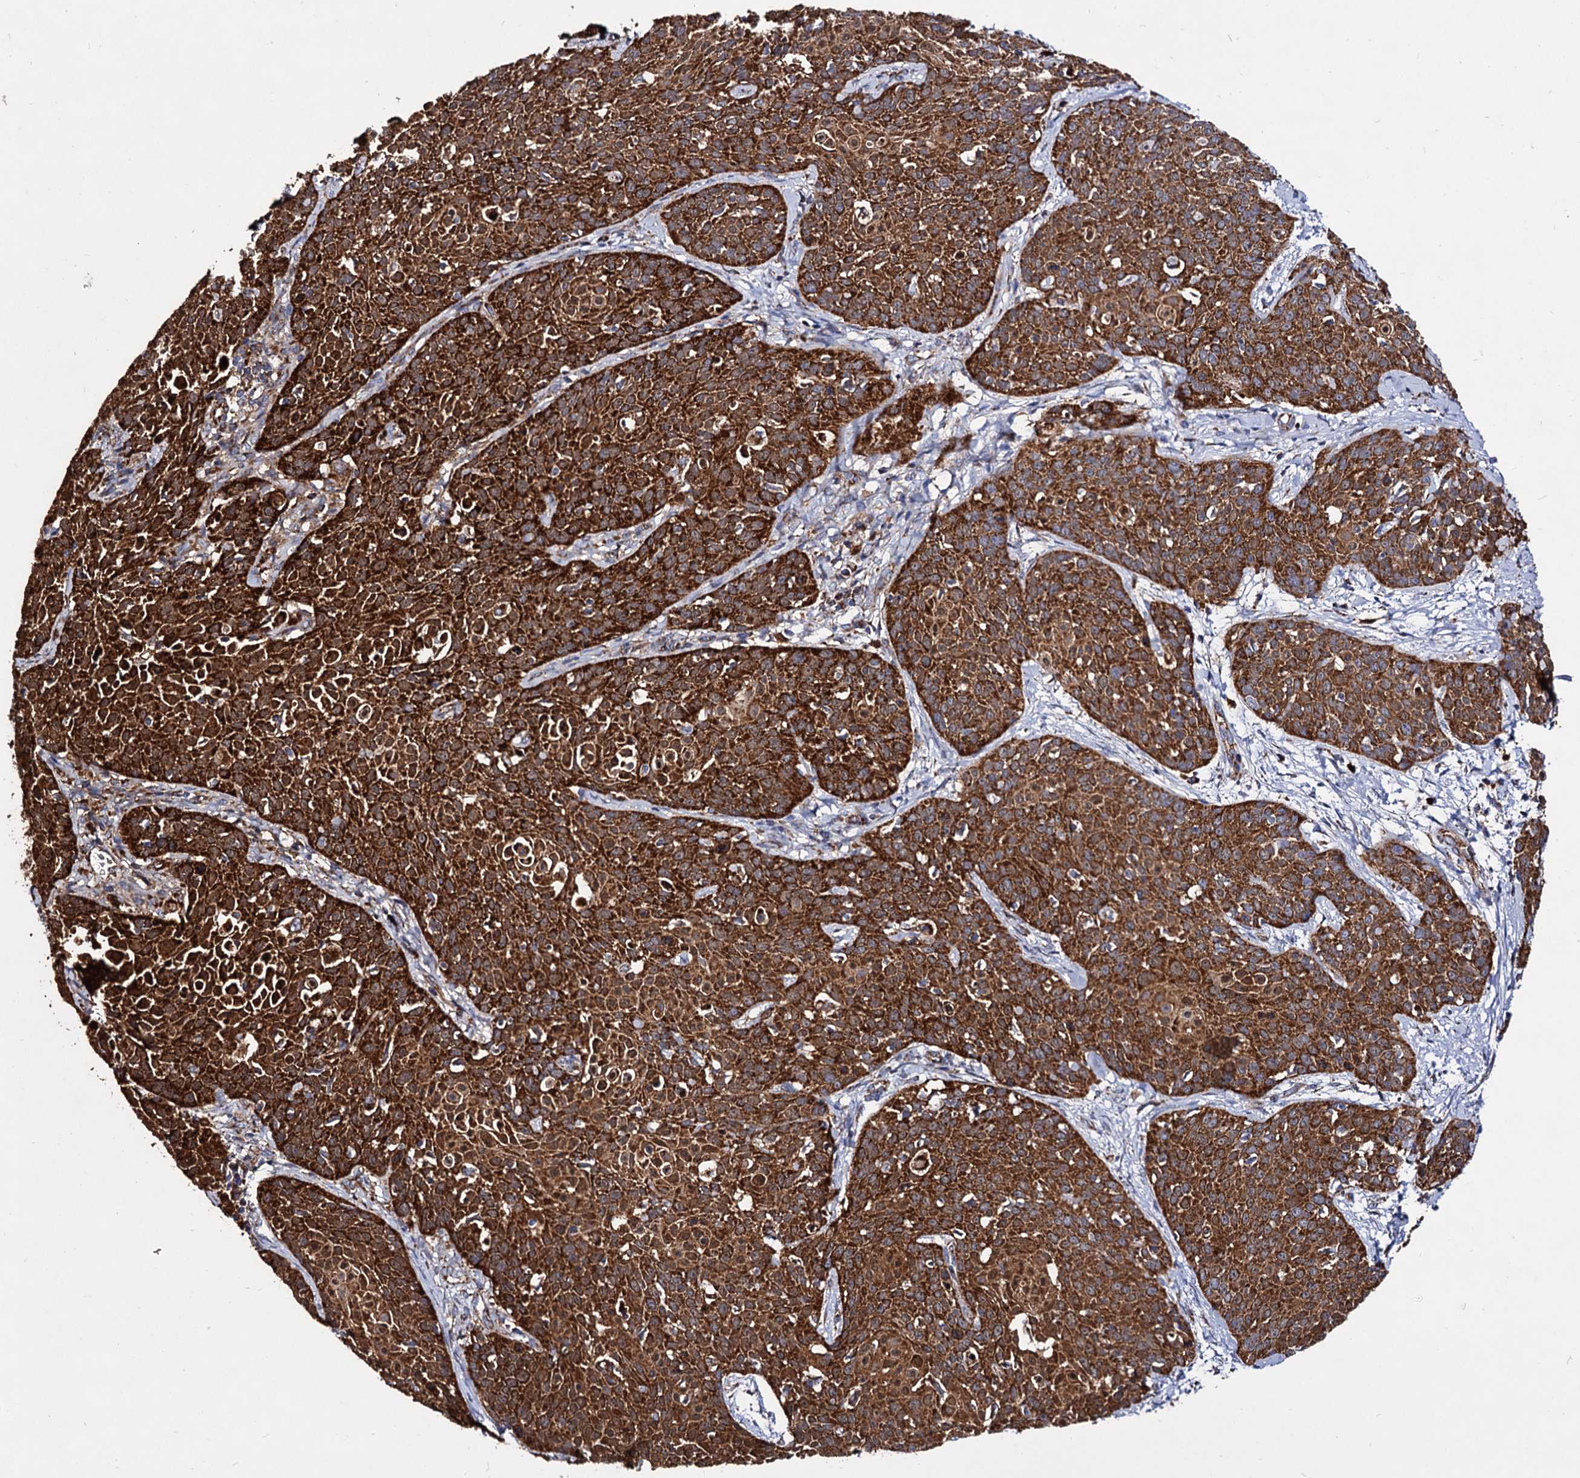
{"staining": {"intensity": "strong", "quantity": ">75%", "location": "cytoplasmic/membranous"}, "tissue": "cervical cancer", "cell_type": "Tumor cells", "image_type": "cancer", "snomed": [{"axis": "morphology", "description": "Squamous cell carcinoma, NOS"}, {"axis": "topography", "description": "Cervix"}], "caption": "Cervical squamous cell carcinoma stained with immunohistochemistry (IHC) demonstrates strong cytoplasmic/membranous expression in approximately >75% of tumor cells.", "gene": "ACAD9", "patient": {"sex": "female", "age": 38}}